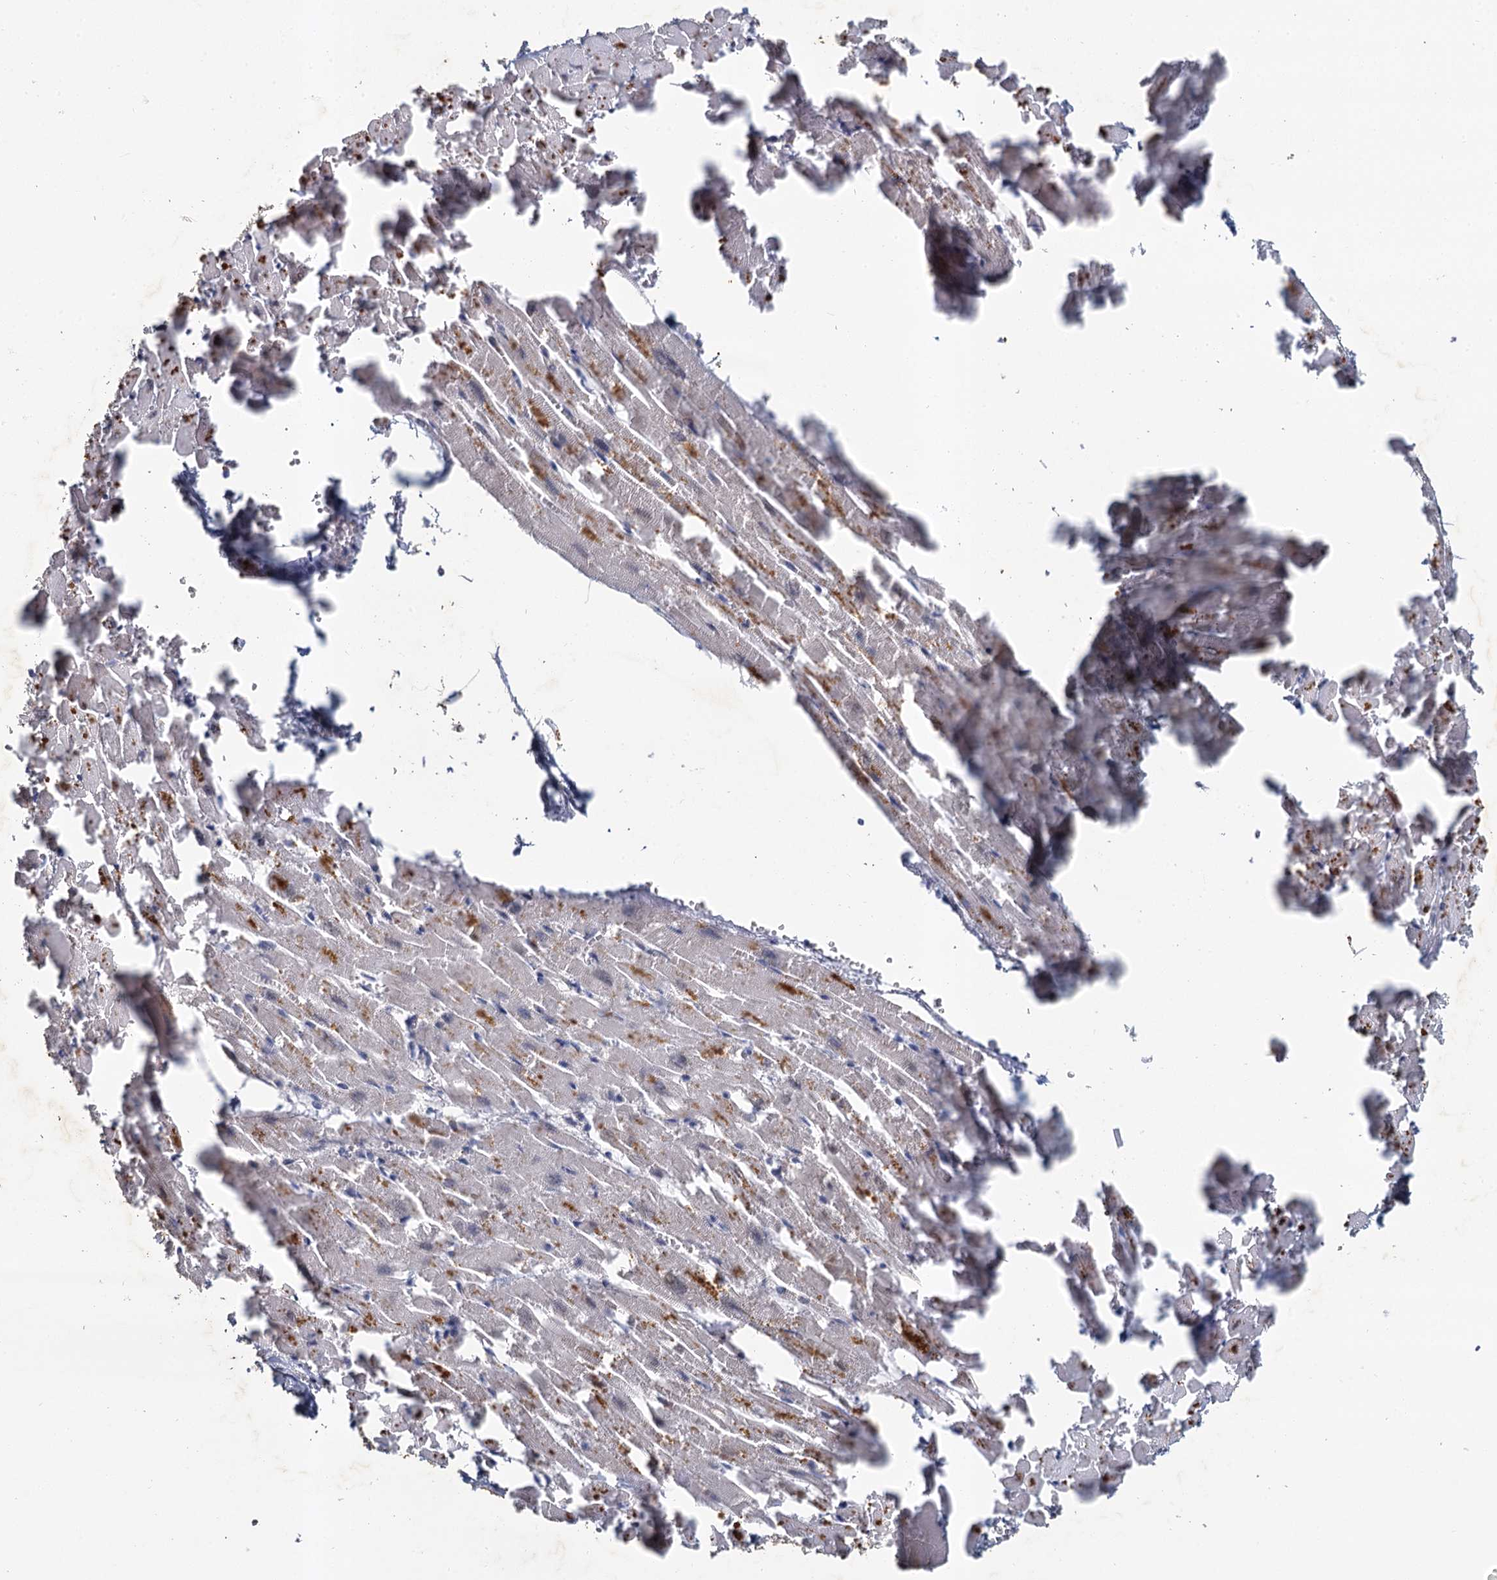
{"staining": {"intensity": "moderate", "quantity": "<25%", "location": "cytoplasmic/membranous"}, "tissue": "heart muscle", "cell_type": "Cardiomyocytes", "image_type": "normal", "snomed": [{"axis": "morphology", "description": "Normal tissue, NOS"}, {"axis": "topography", "description": "Heart"}], "caption": "Unremarkable heart muscle demonstrates moderate cytoplasmic/membranous positivity in about <25% of cardiomyocytes.", "gene": "MUCL1", "patient": {"sex": "female", "age": 64}}